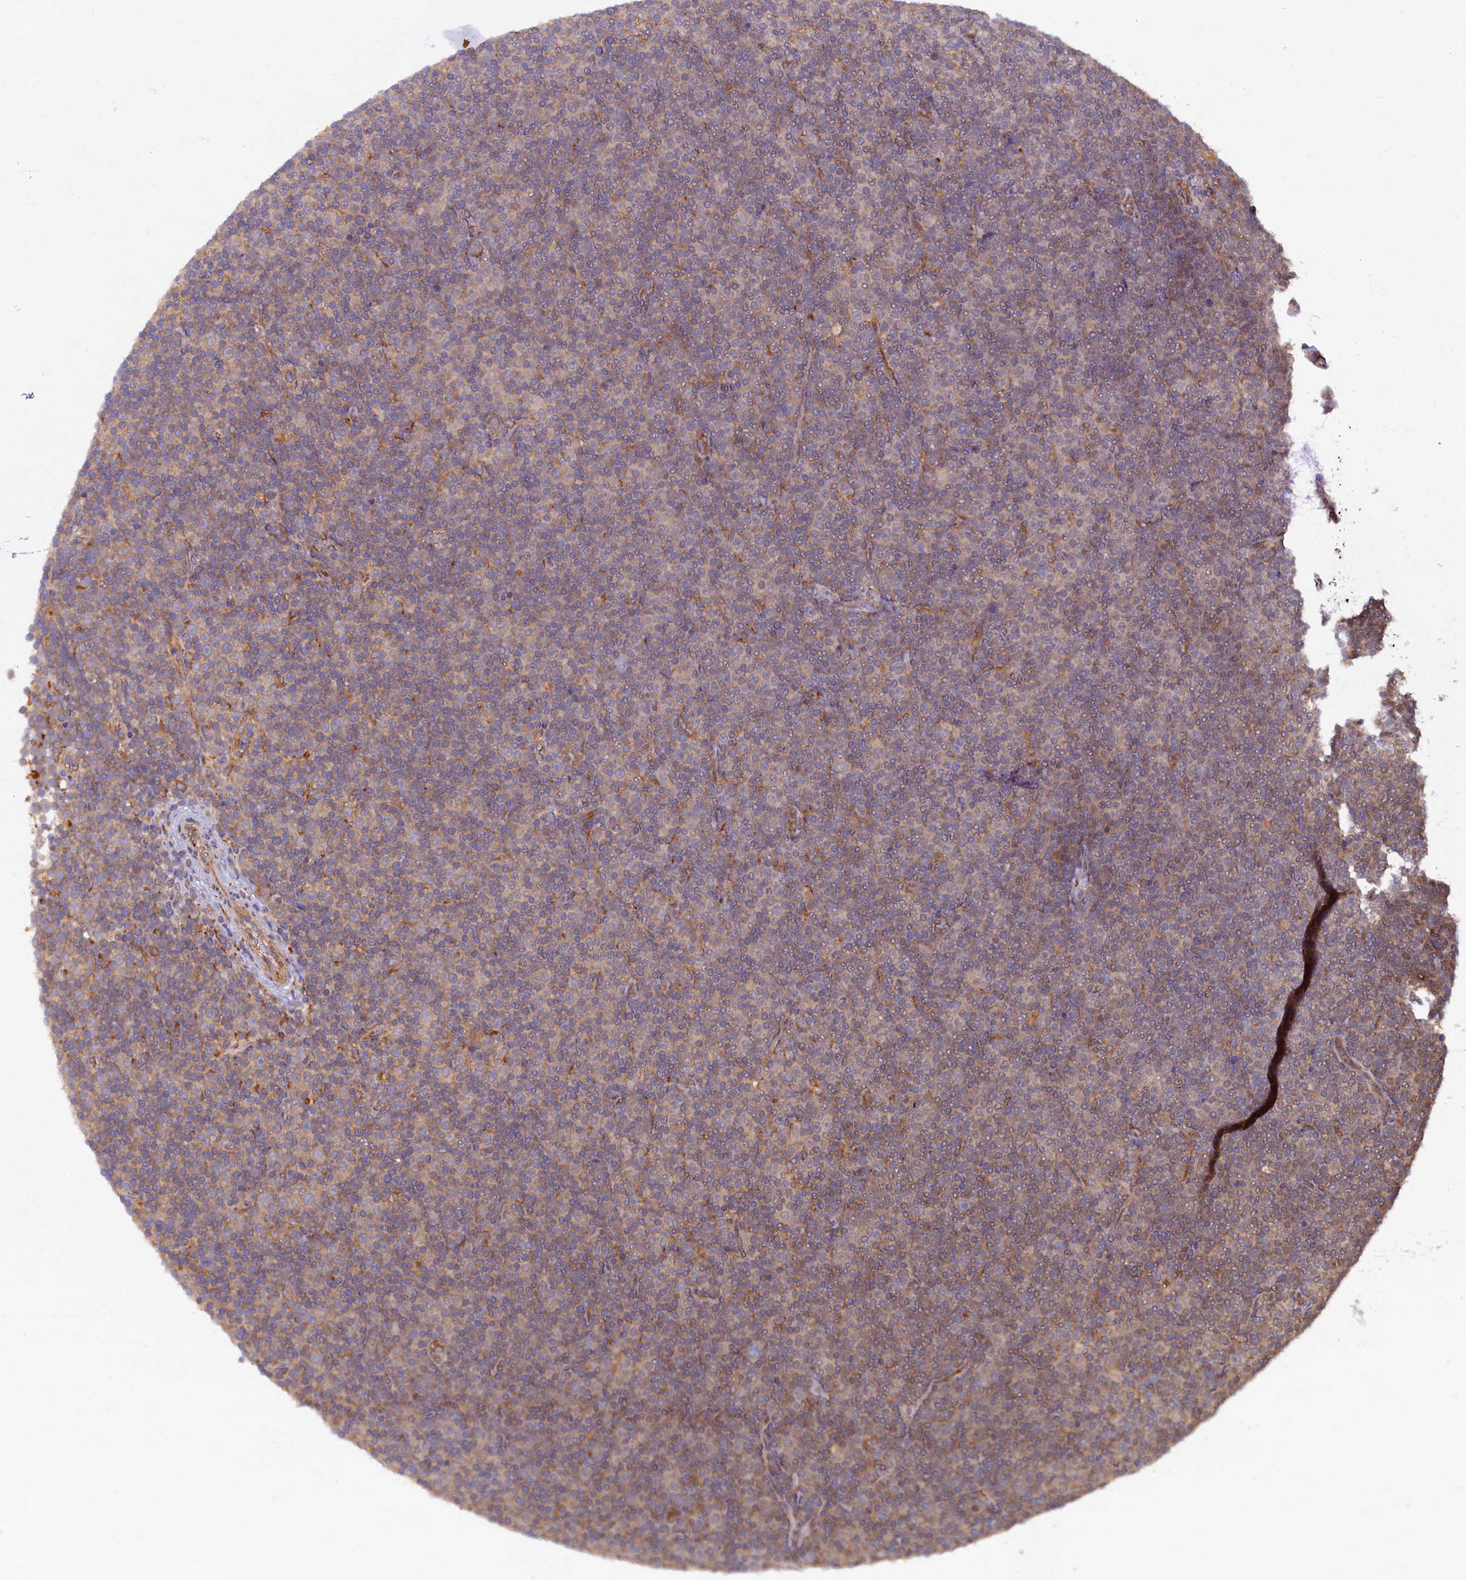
{"staining": {"intensity": "weak", "quantity": "<25%", "location": "cytoplasmic/membranous"}, "tissue": "lymphoma", "cell_type": "Tumor cells", "image_type": "cancer", "snomed": [{"axis": "morphology", "description": "Malignant lymphoma, non-Hodgkin's type, Low grade"}, {"axis": "topography", "description": "Lymph node"}], "caption": "A high-resolution histopathology image shows immunohistochemistry (IHC) staining of lymphoma, which exhibits no significant positivity in tumor cells. (DAB (3,3'-diaminobenzidine) immunohistochemistry with hematoxylin counter stain).", "gene": "STX12", "patient": {"sex": "female", "age": 67}}